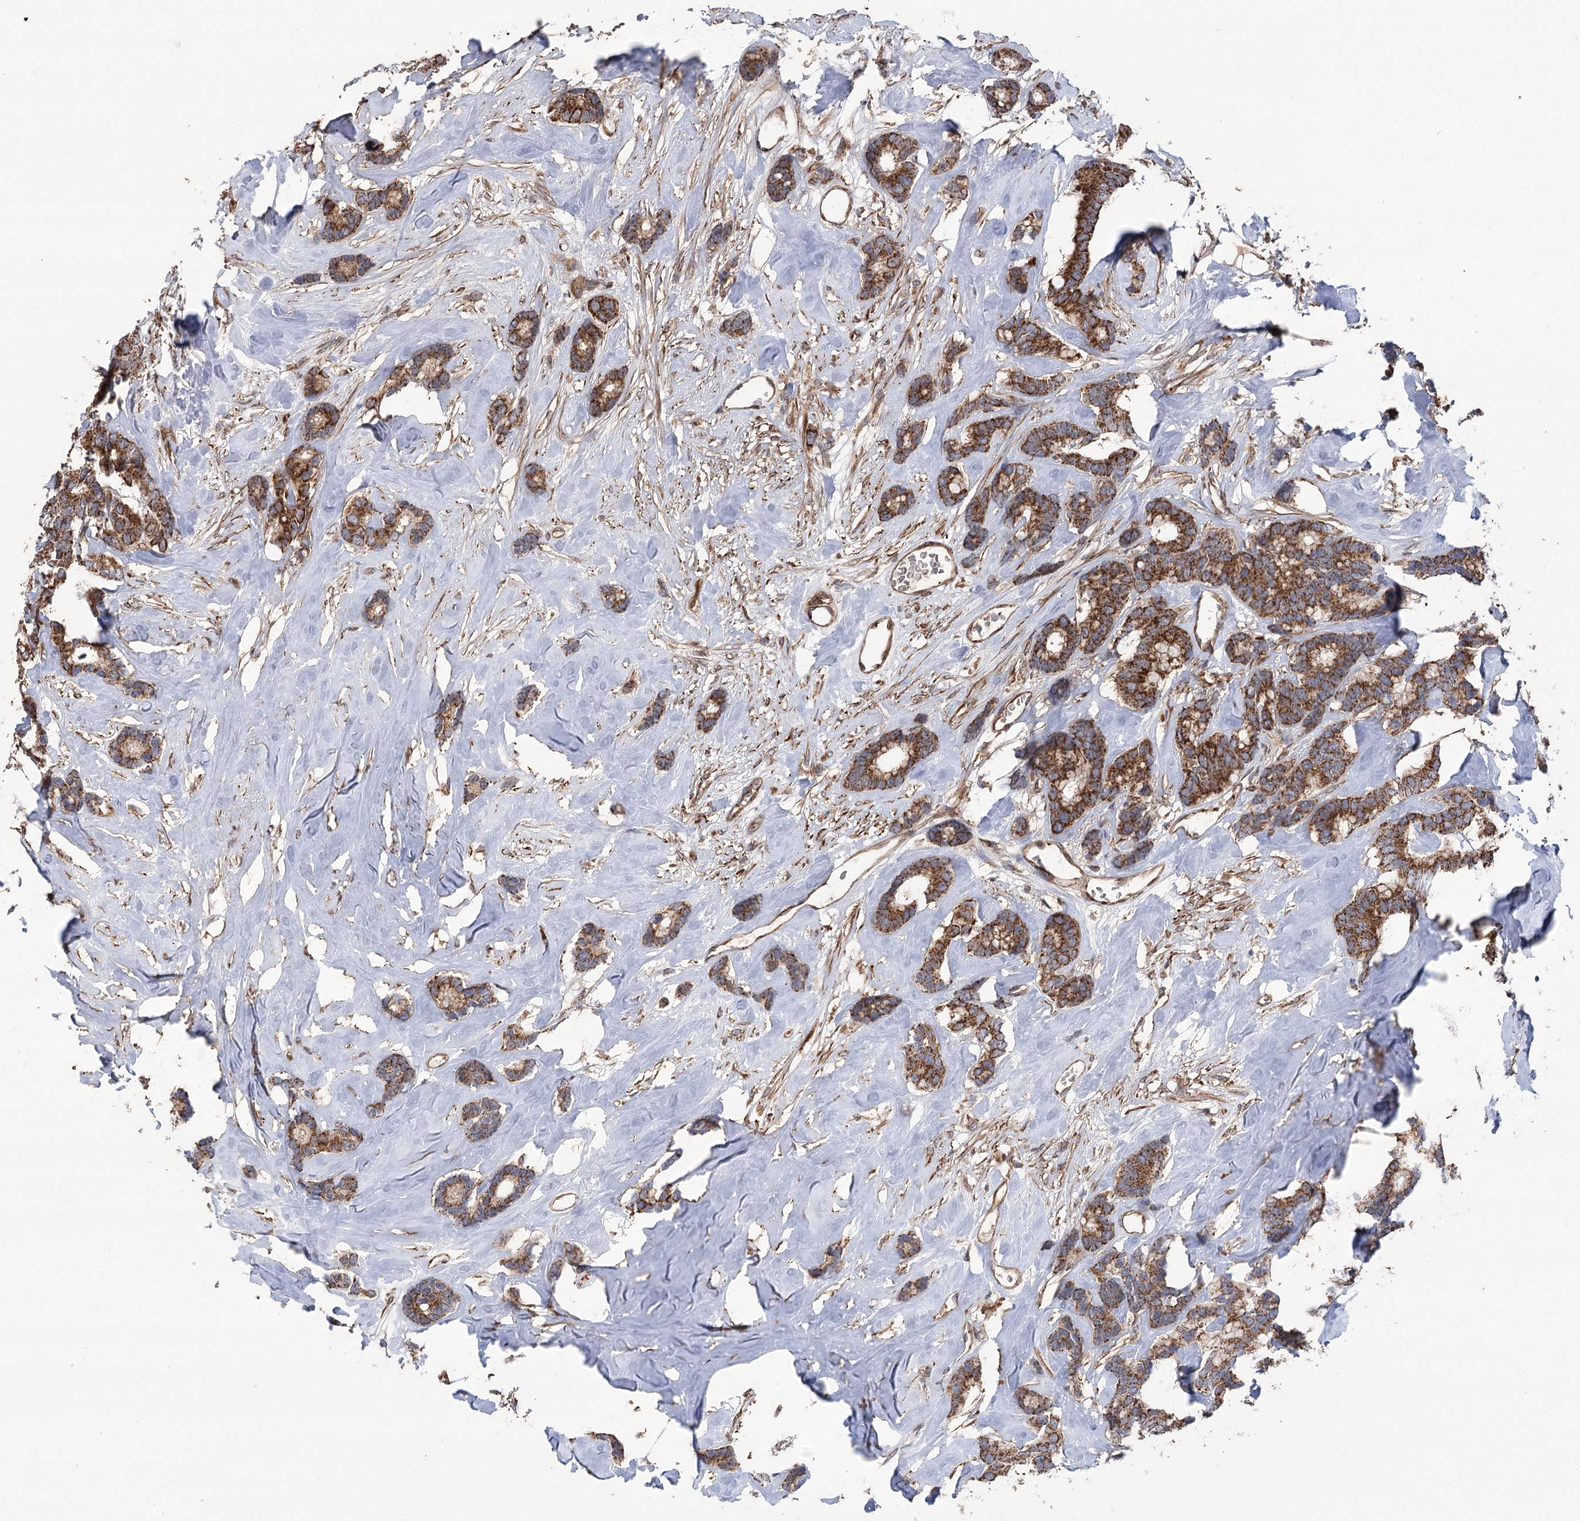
{"staining": {"intensity": "strong", "quantity": ">75%", "location": "cytoplasmic/membranous"}, "tissue": "breast cancer", "cell_type": "Tumor cells", "image_type": "cancer", "snomed": [{"axis": "morphology", "description": "Duct carcinoma"}, {"axis": "topography", "description": "Breast"}], "caption": "Immunohistochemistry image of neoplastic tissue: human breast infiltrating ductal carcinoma stained using immunohistochemistry reveals high levels of strong protein expression localized specifically in the cytoplasmic/membranous of tumor cells, appearing as a cytoplasmic/membranous brown color.", "gene": "RWDD4", "patient": {"sex": "female", "age": 87}}